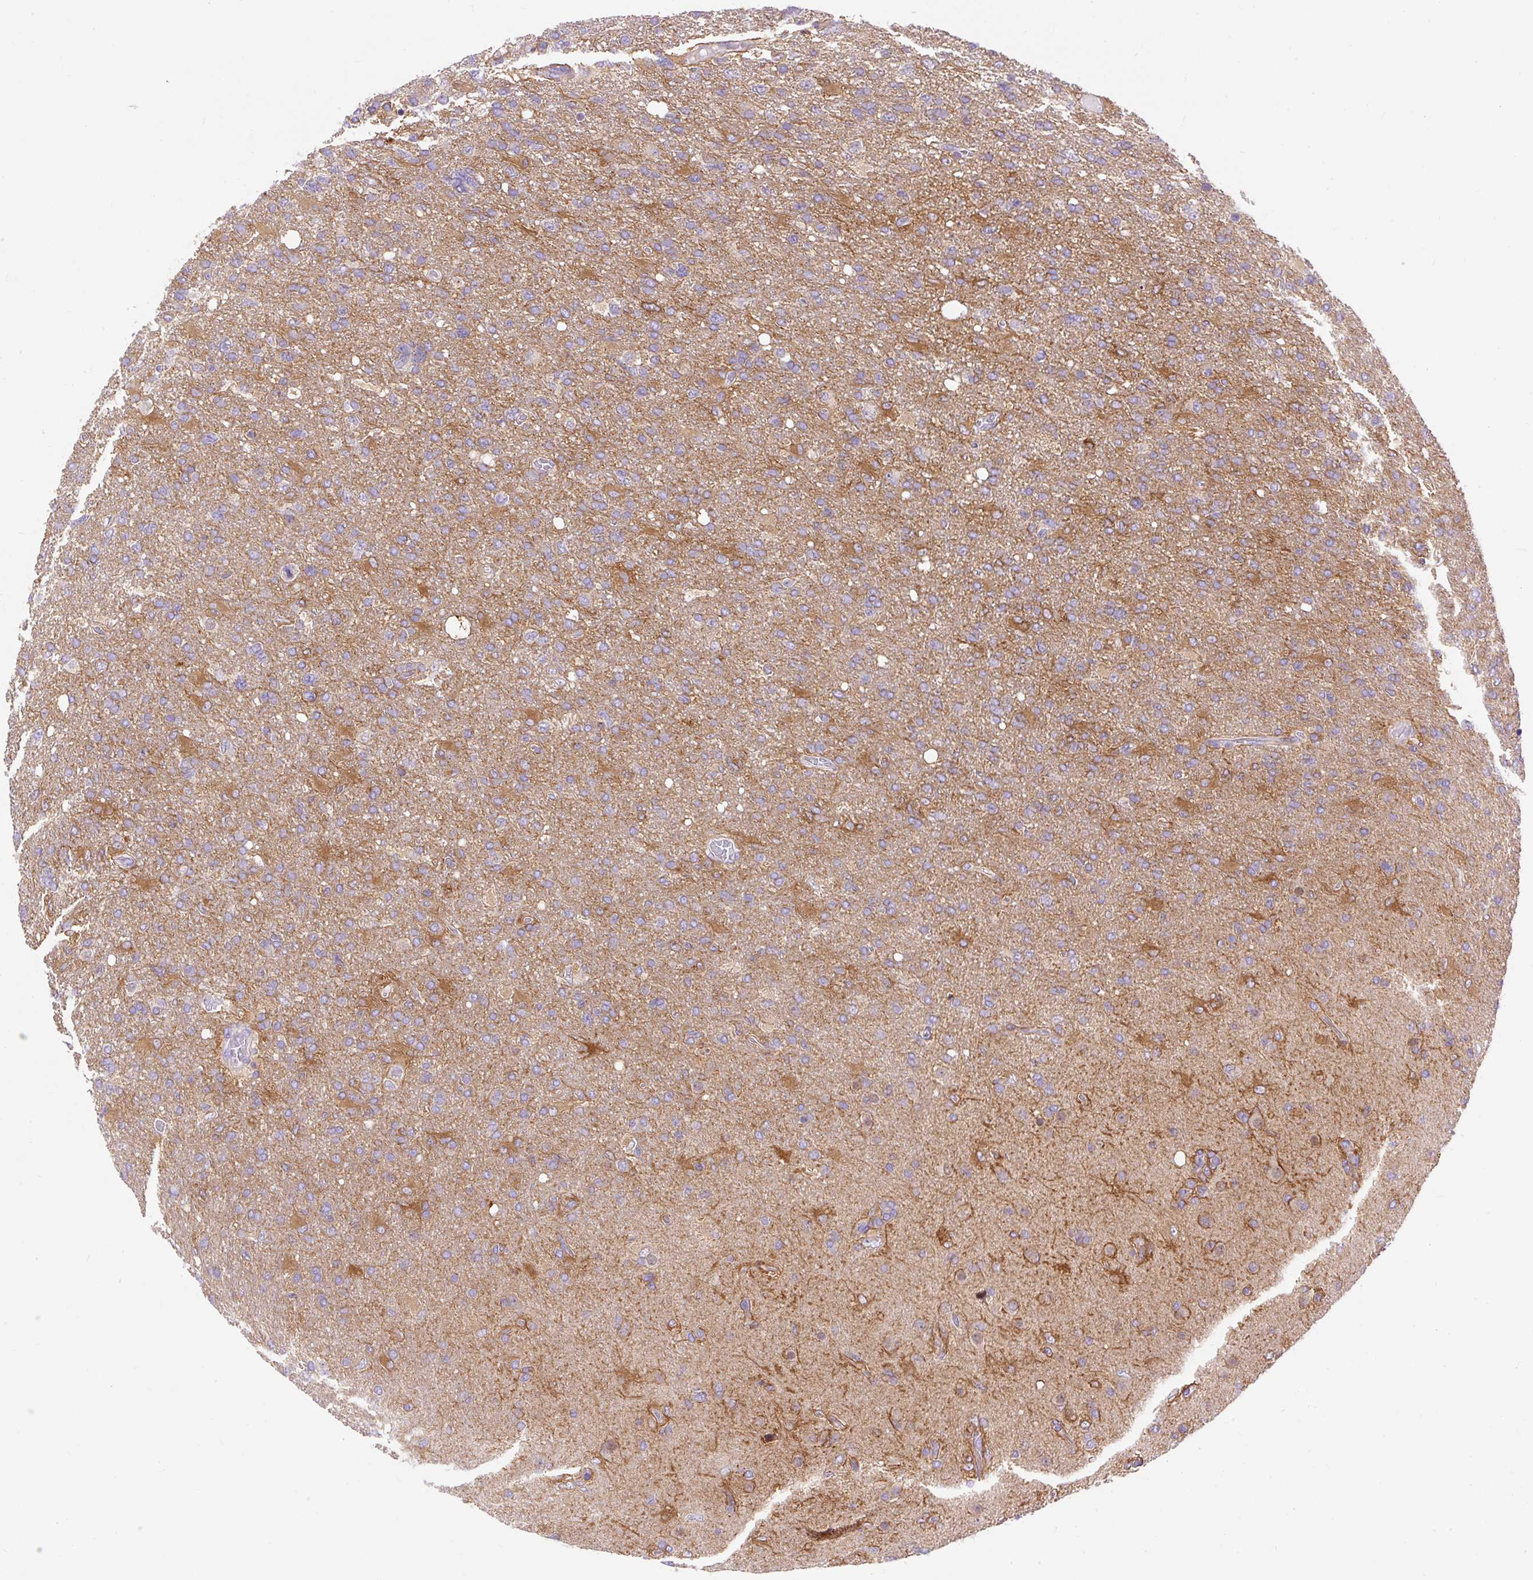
{"staining": {"intensity": "moderate", "quantity": "<25%", "location": "cytoplasmic/membranous"}, "tissue": "glioma", "cell_type": "Tumor cells", "image_type": "cancer", "snomed": [{"axis": "morphology", "description": "Glioma, malignant, High grade"}, {"axis": "topography", "description": "Brain"}], "caption": "Immunohistochemical staining of glioma shows low levels of moderate cytoplasmic/membranous protein positivity in about <25% of tumor cells.", "gene": "OR4K15", "patient": {"sex": "male", "age": 61}}